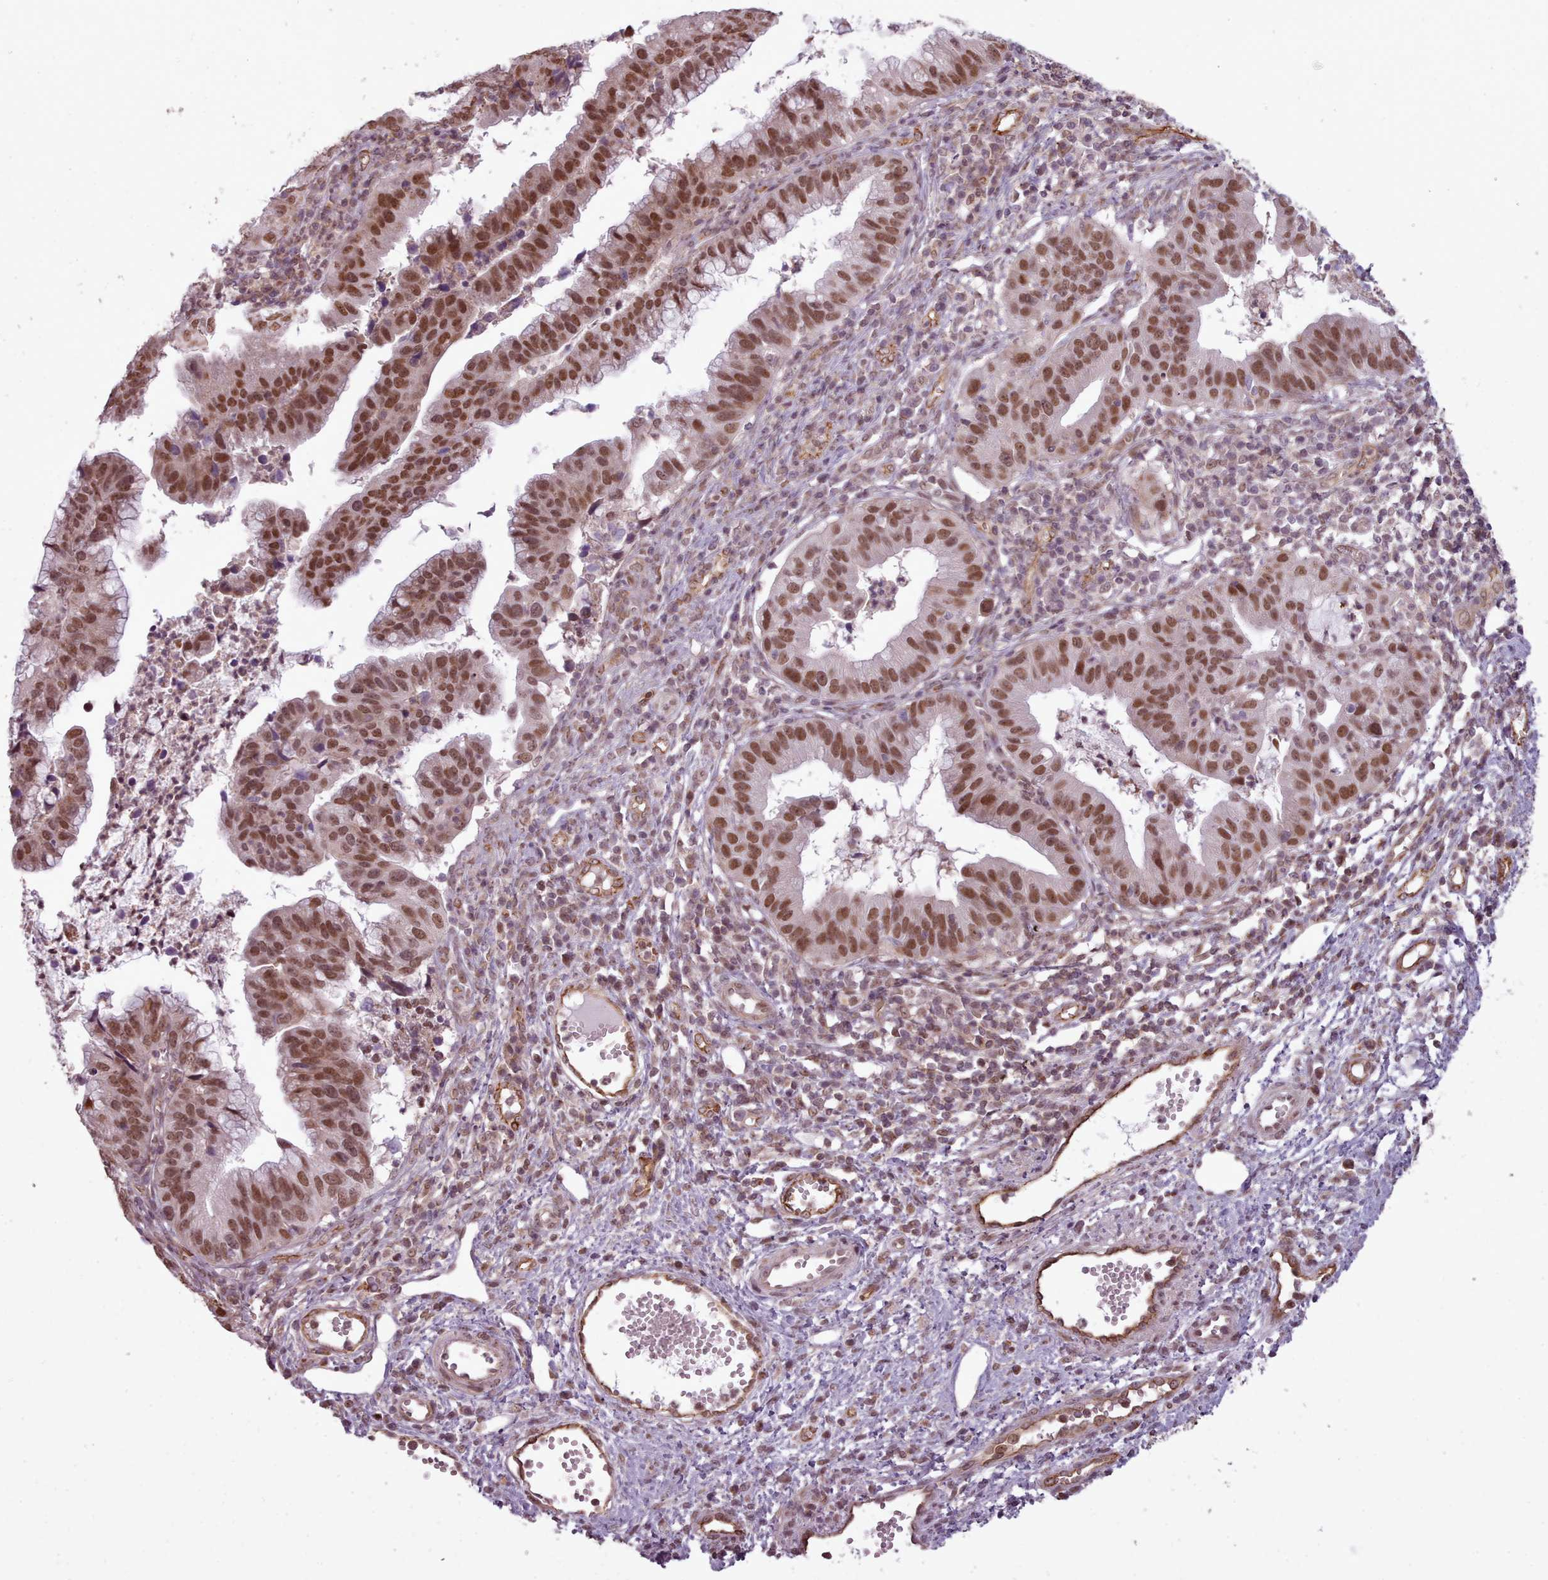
{"staining": {"intensity": "moderate", "quantity": ">75%", "location": "nuclear"}, "tissue": "cervical cancer", "cell_type": "Tumor cells", "image_type": "cancer", "snomed": [{"axis": "morphology", "description": "Adenocarcinoma, NOS"}, {"axis": "topography", "description": "Cervix"}], "caption": "Tumor cells display medium levels of moderate nuclear expression in about >75% of cells in human cervical cancer (adenocarcinoma).", "gene": "ZMYM4", "patient": {"sex": "female", "age": 34}}